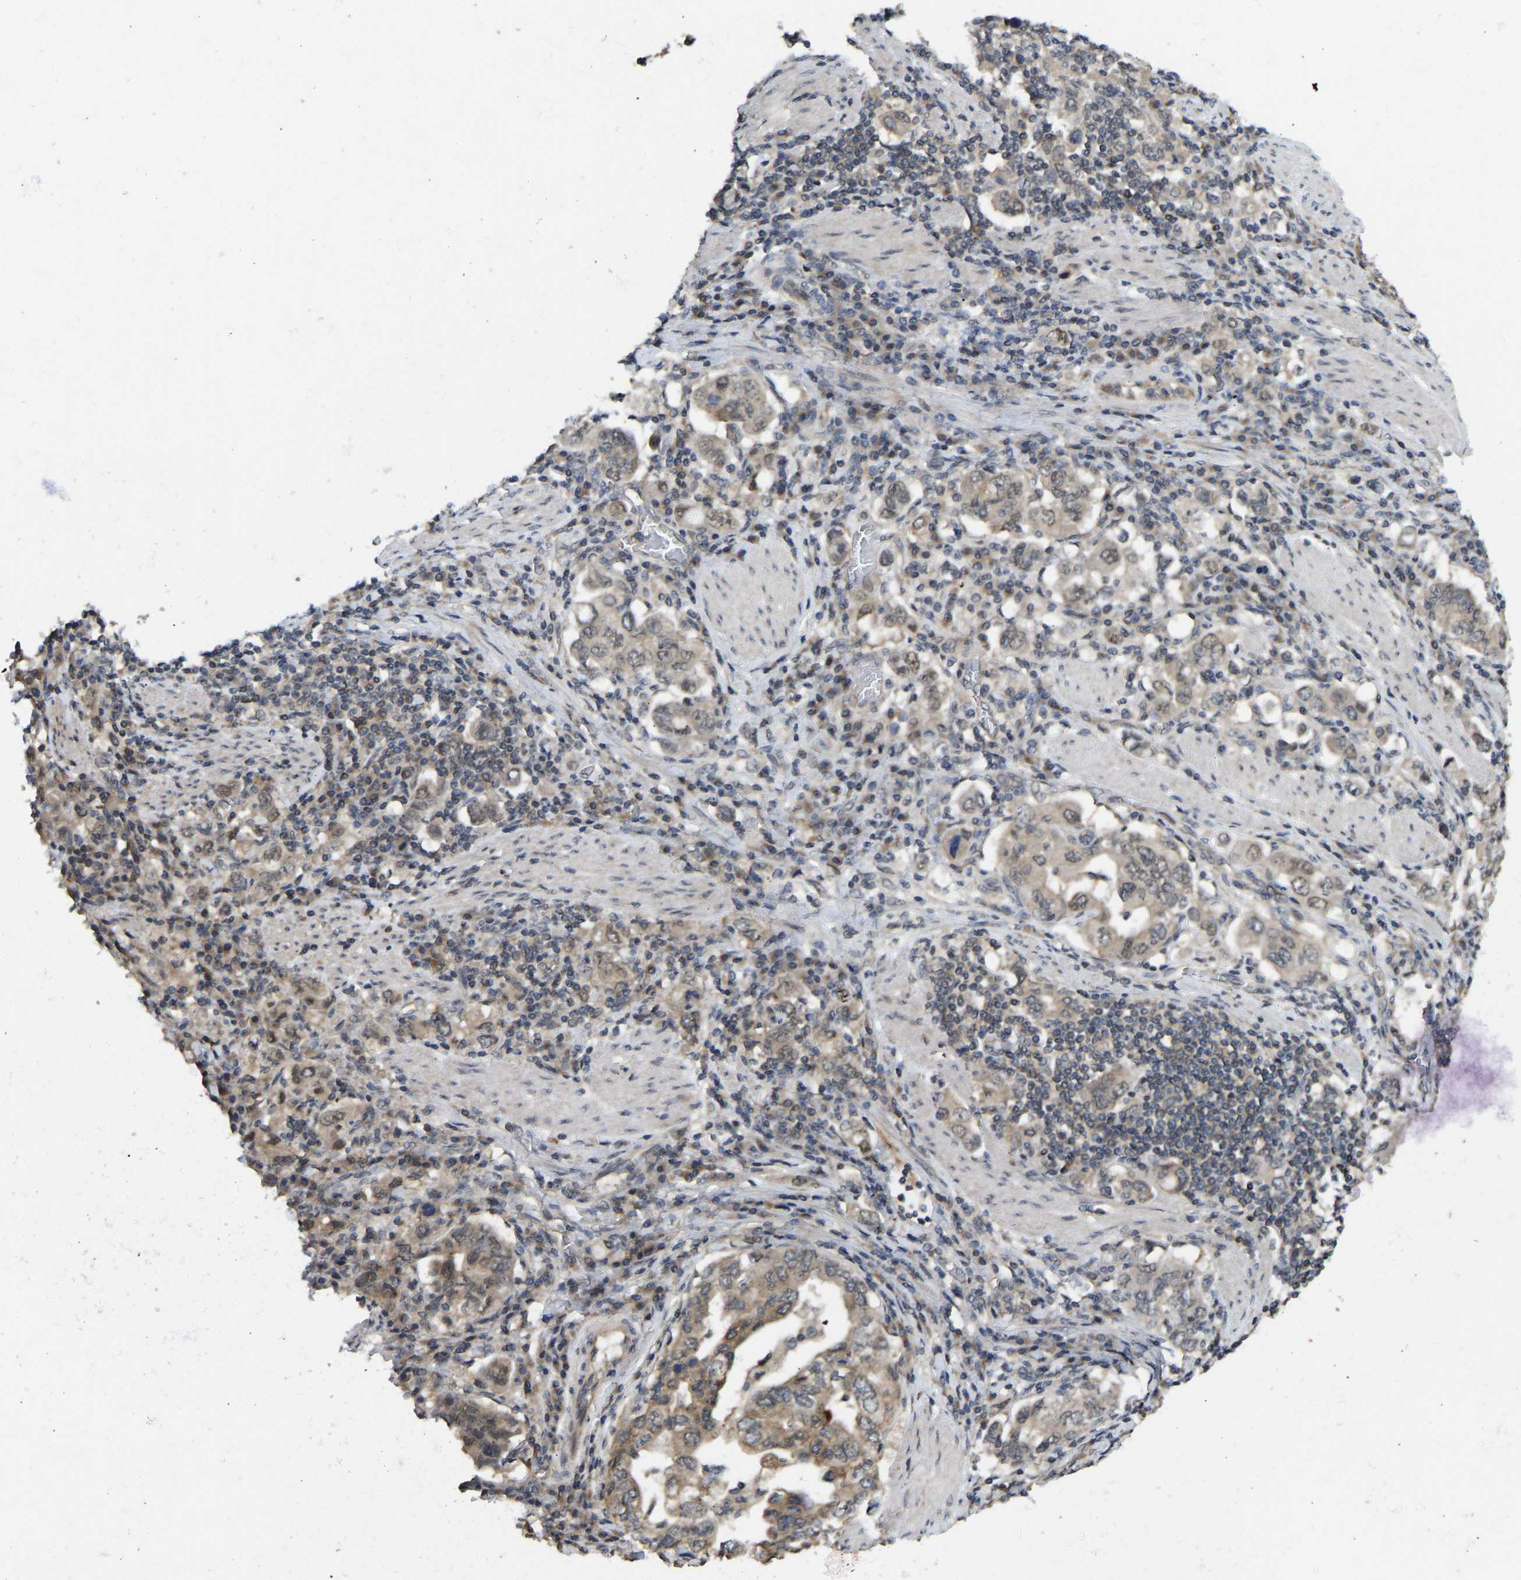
{"staining": {"intensity": "weak", "quantity": ">75%", "location": "cytoplasmic/membranous"}, "tissue": "stomach cancer", "cell_type": "Tumor cells", "image_type": "cancer", "snomed": [{"axis": "morphology", "description": "Adenocarcinoma, NOS"}, {"axis": "topography", "description": "Stomach, upper"}], "caption": "There is low levels of weak cytoplasmic/membranous expression in tumor cells of stomach adenocarcinoma, as demonstrated by immunohistochemical staining (brown color).", "gene": "NDRG3", "patient": {"sex": "male", "age": 62}}